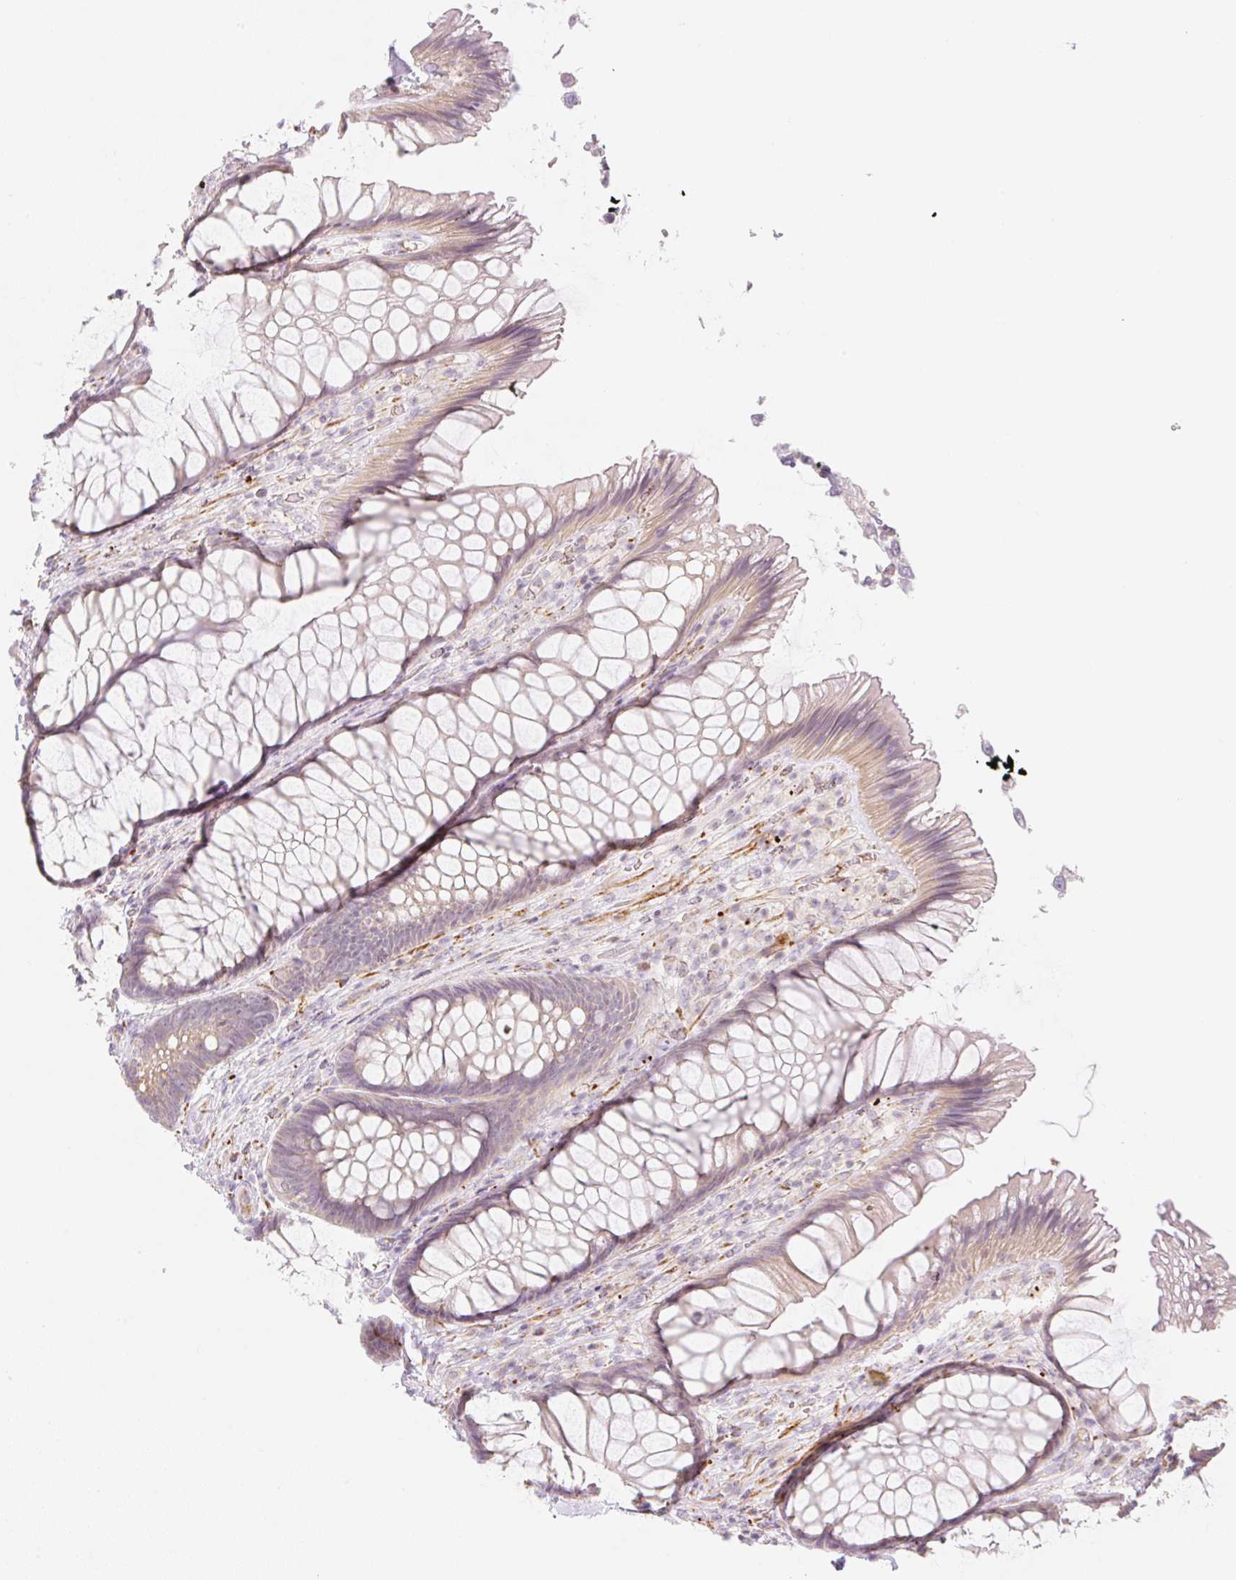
{"staining": {"intensity": "weak", "quantity": ">75%", "location": "cytoplasmic/membranous"}, "tissue": "rectum", "cell_type": "Glandular cells", "image_type": "normal", "snomed": [{"axis": "morphology", "description": "Normal tissue, NOS"}, {"axis": "topography", "description": "Rectum"}], "caption": "Protein analysis of benign rectum exhibits weak cytoplasmic/membranous positivity in approximately >75% of glandular cells.", "gene": "CASKIN1", "patient": {"sex": "male", "age": 53}}